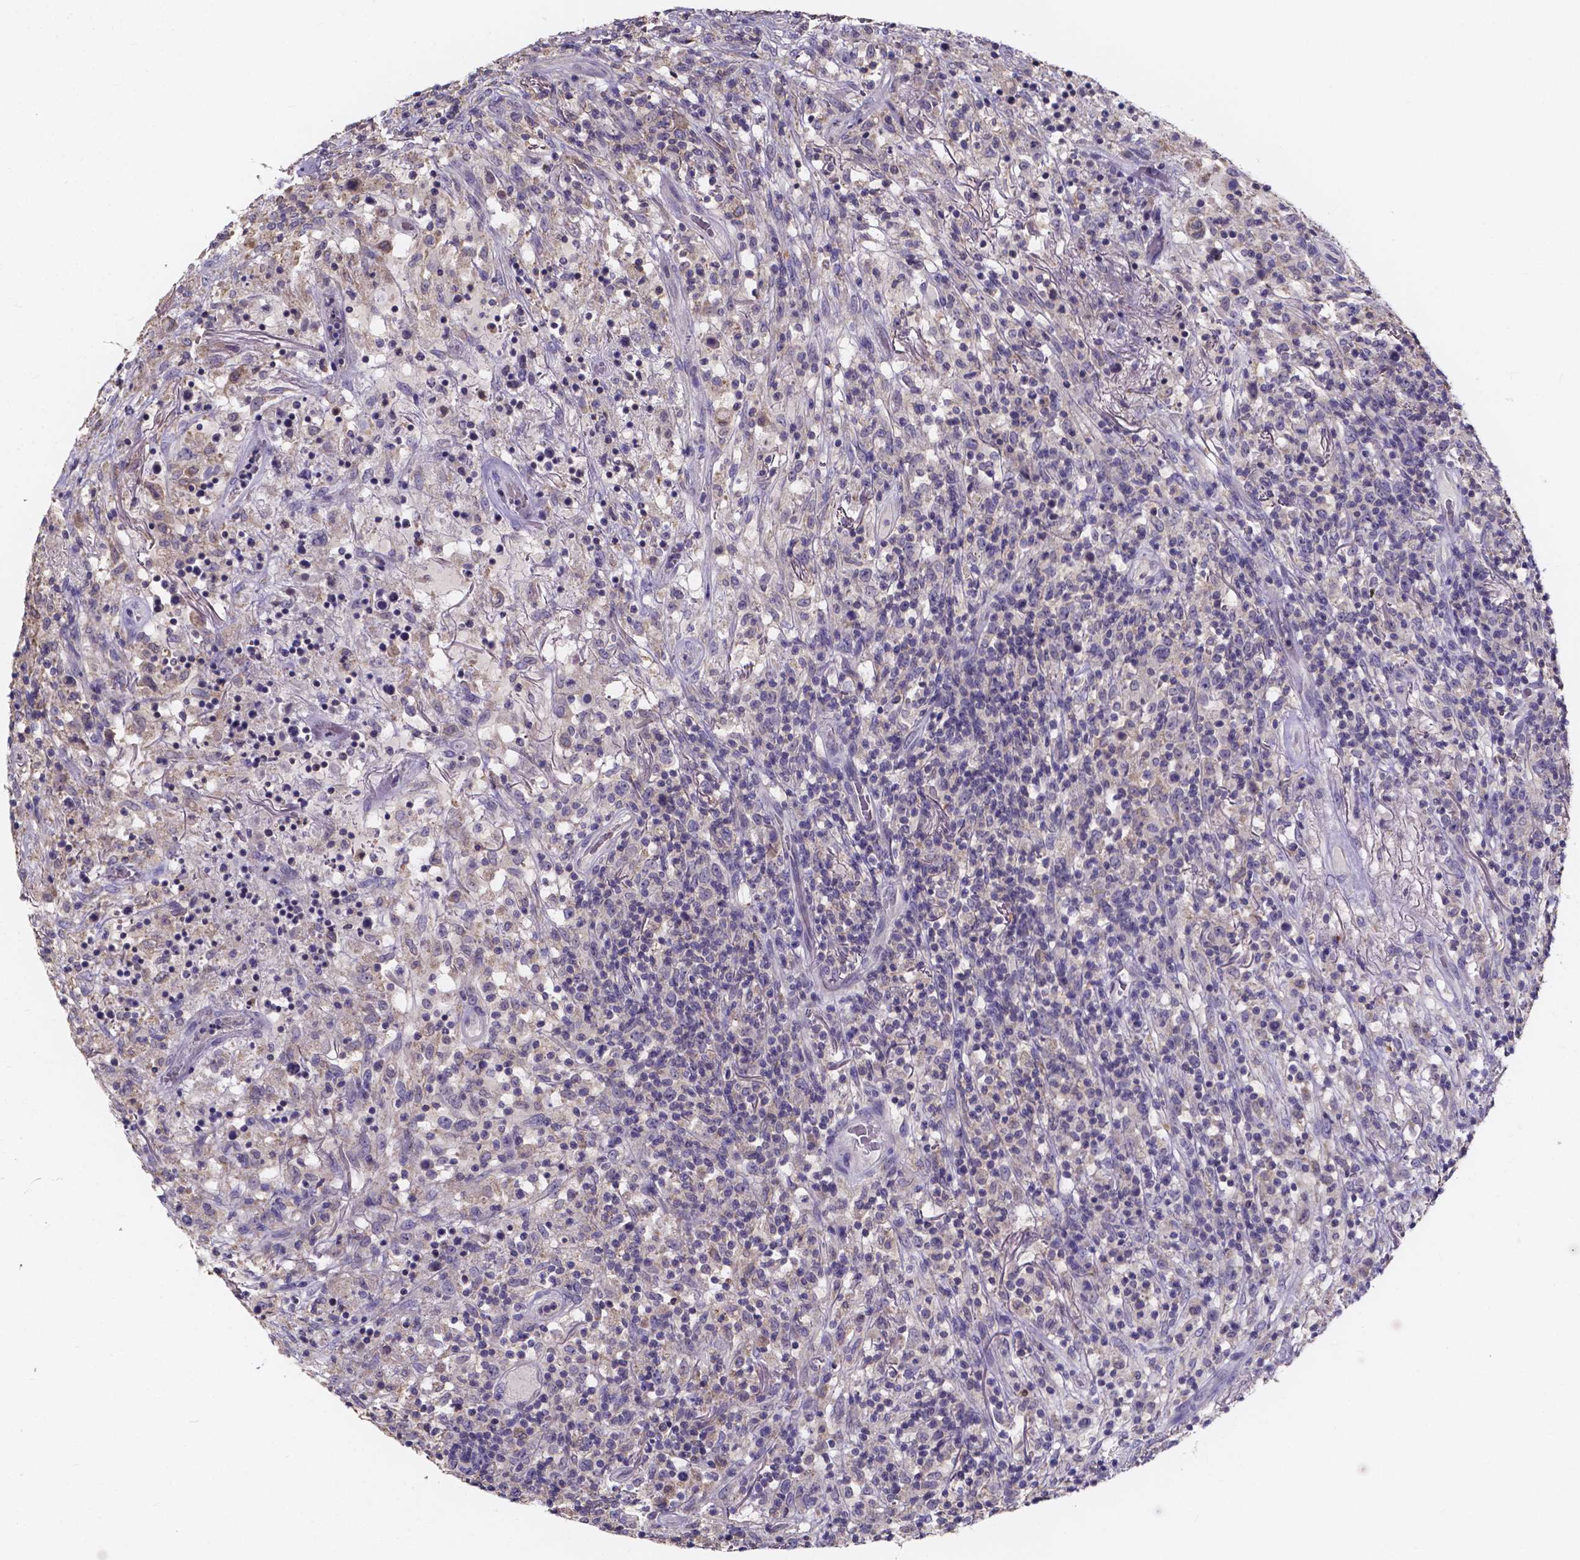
{"staining": {"intensity": "negative", "quantity": "none", "location": "none"}, "tissue": "lymphoma", "cell_type": "Tumor cells", "image_type": "cancer", "snomed": [{"axis": "morphology", "description": "Malignant lymphoma, non-Hodgkin's type, High grade"}, {"axis": "topography", "description": "Lung"}], "caption": "This photomicrograph is of lymphoma stained with immunohistochemistry (IHC) to label a protein in brown with the nuclei are counter-stained blue. There is no staining in tumor cells.", "gene": "SPOCD1", "patient": {"sex": "male", "age": 79}}